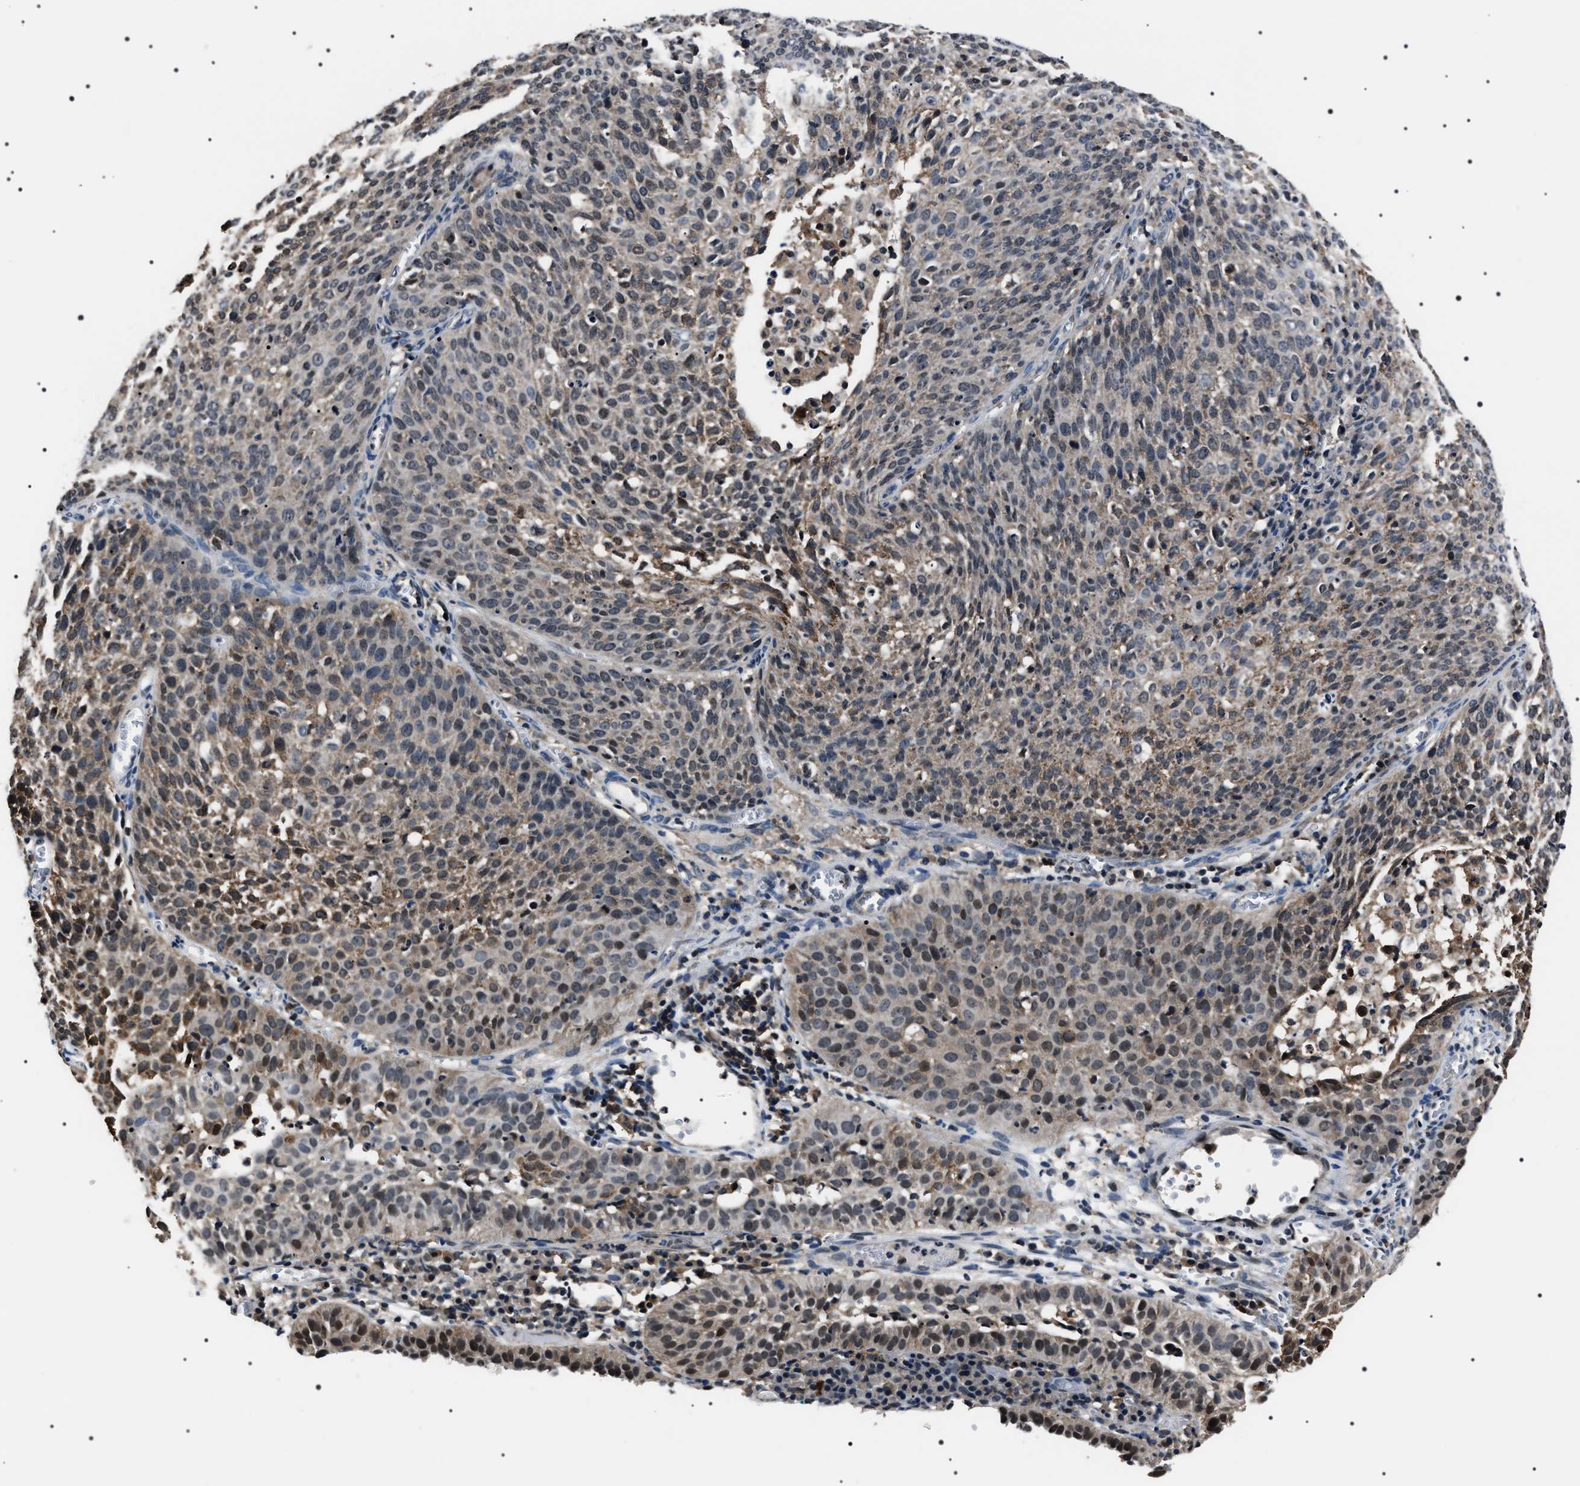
{"staining": {"intensity": "moderate", "quantity": "<25%", "location": "cytoplasmic/membranous,nuclear"}, "tissue": "cervical cancer", "cell_type": "Tumor cells", "image_type": "cancer", "snomed": [{"axis": "morphology", "description": "Squamous cell carcinoma, NOS"}, {"axis": "topography", "description": "Cervix"}], "caption": "IHC of human cervical cancer exhibits low levels of moderate cytoplasmic/membranous and nuclear staining in approximately <25% of tumor cells. The protein of interest is stained brown, and the nuclei are stained in blue (DAB IHC with brightfield microscopy, high magnification).", "gene": "SIPA1", "patient": {"sex": "female", "age": 38}}